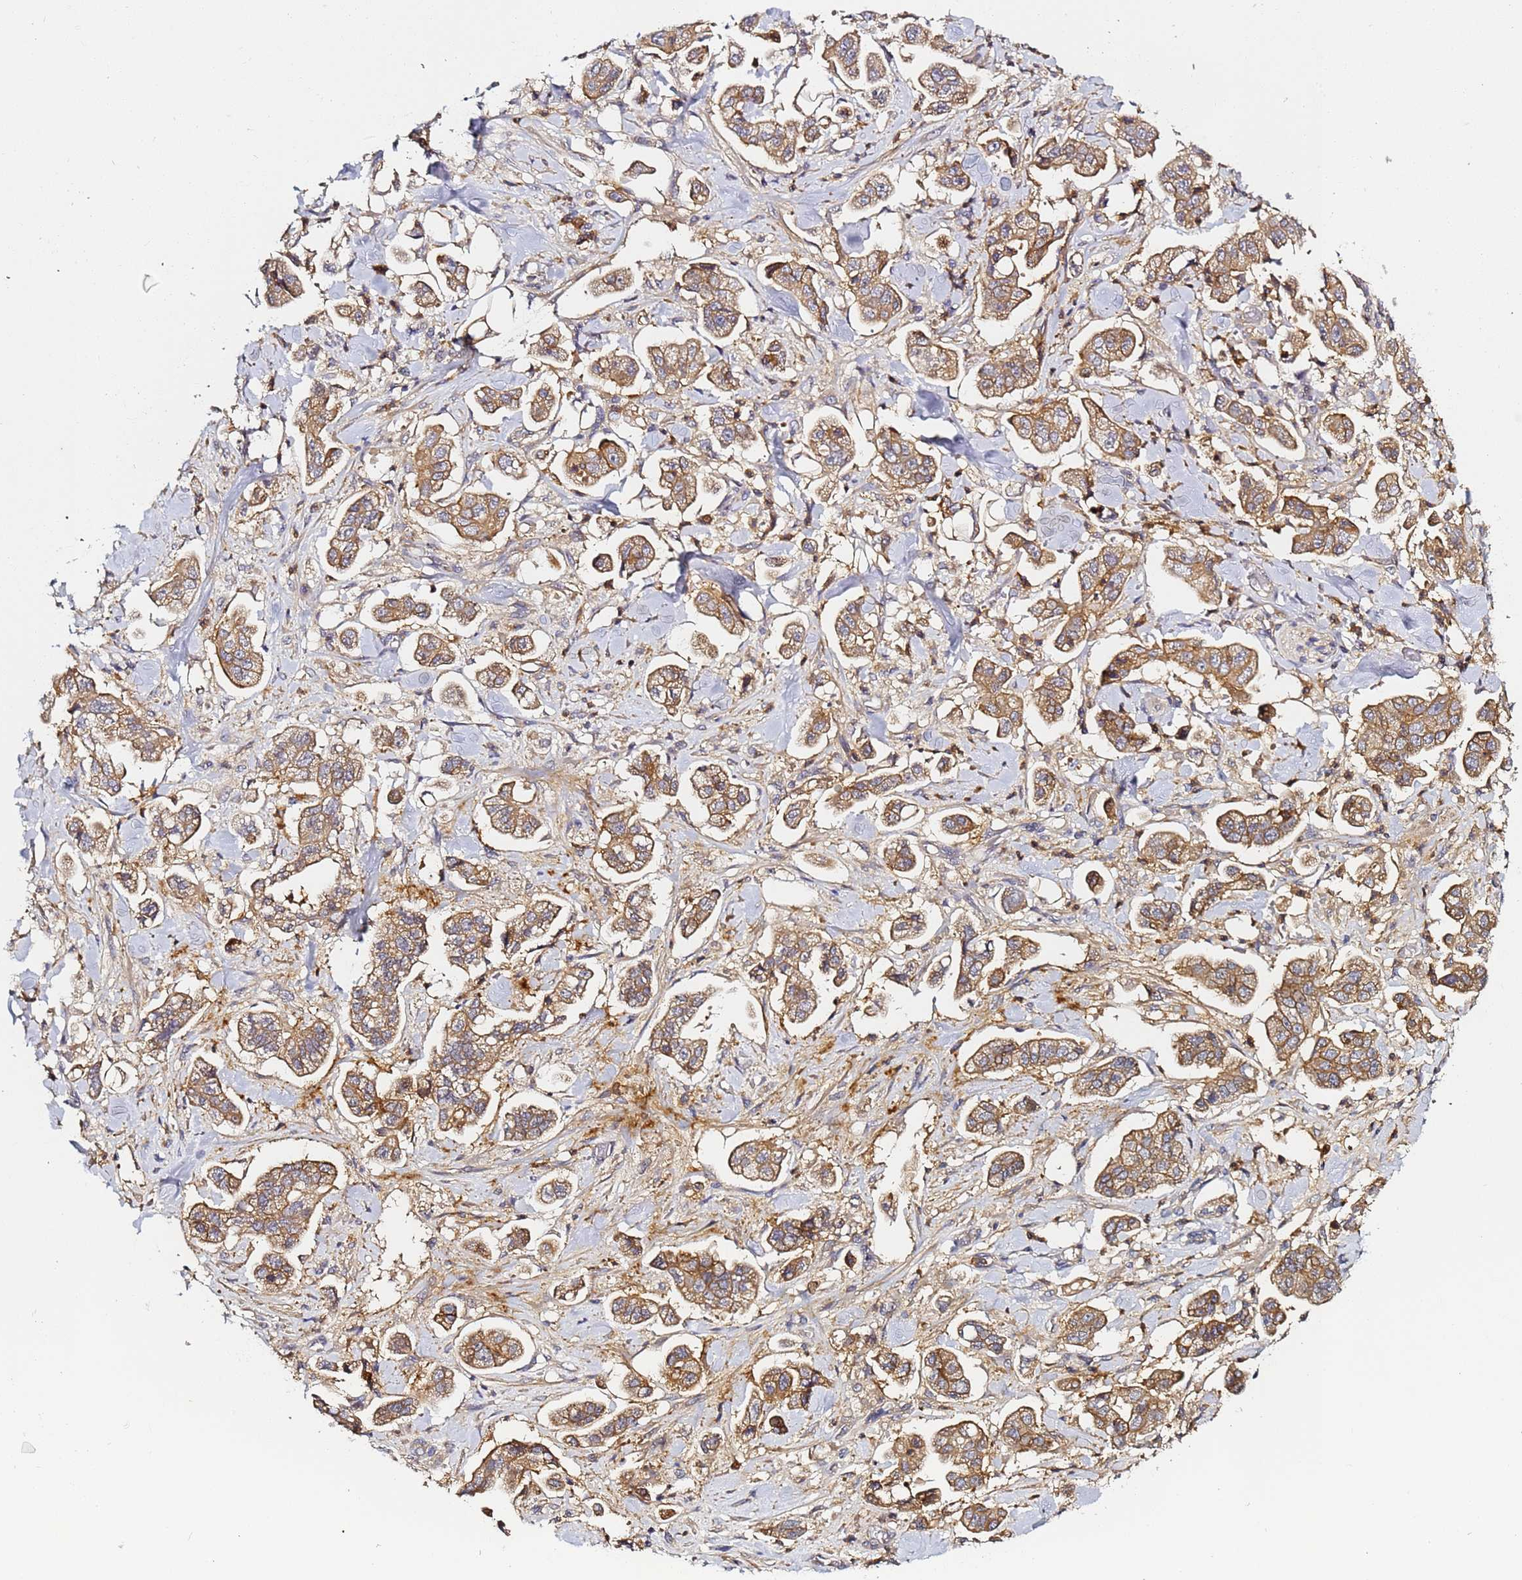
{"staining": {"intensity": "moderate", "quantity": ">75%", "location": "cytoplasmic/membranous"}, "tissue": "stomach cancer", "cell_type": "Tumor cells", "image_type": "cancer", "snomed": [{"axis": "morphology", "description": "Adenocarcinoma, NOS"}, {"axis": "topography", "description": "Stomach"}], "caption": "Approximately >75% of tumor cells in stomach cancer show moderate cytoplasmic/membranous protein positivity as visualized by brown immunohistochemical staining.", "gene": "LRRC69", "patient": {"sex": "male", "age": 62}}